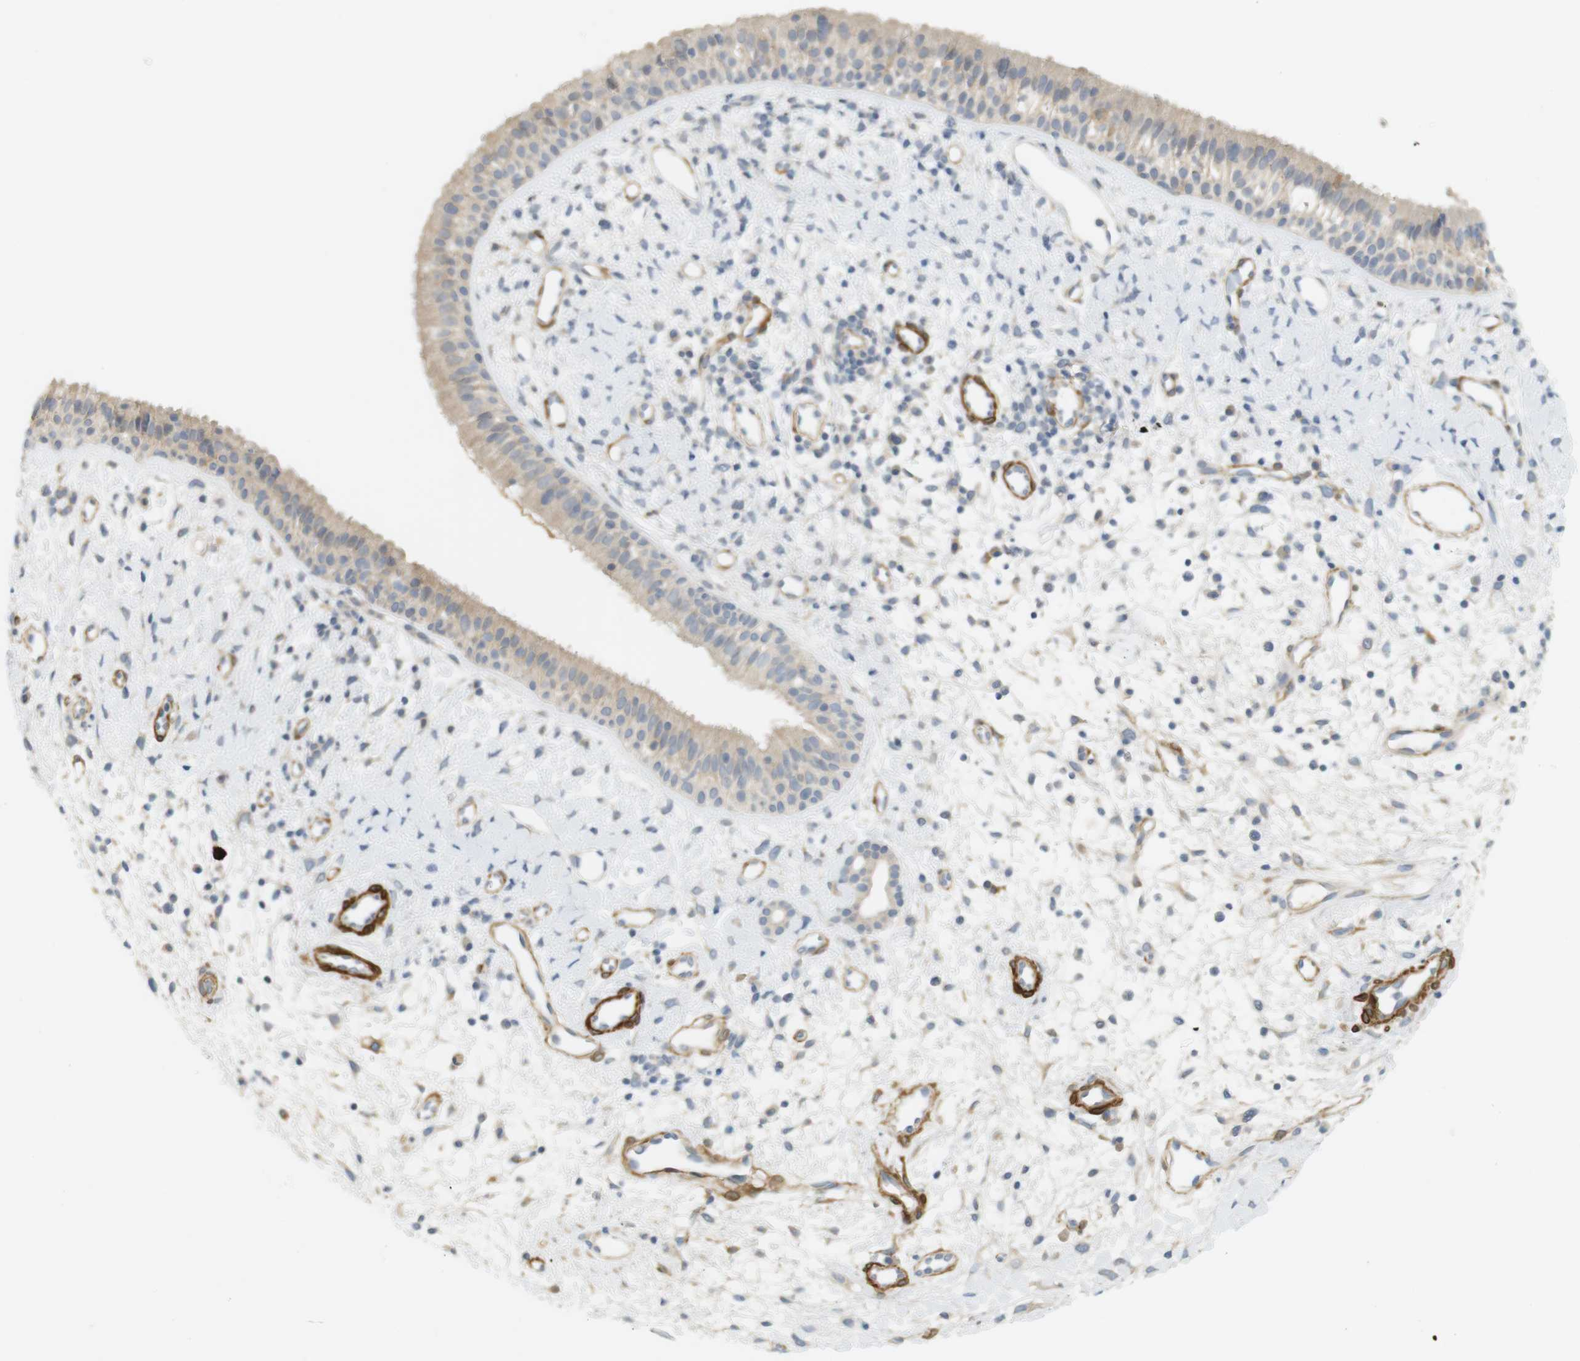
{"staining": {"intensity": "weak", "quantity": "25%-75%", "location": "cytoplasmic/membranous"}, "tissue": "nasopharynx", "cell_type": "Respiratory epithelial cells", "image_type": "normal", "snomed": [{"axis": "morphology", "description": "Normal tissue, NOS"}, {"axis": "topography", "description": "Nasopharynx"}], "caption": "Immunohistochemistry histopathology image of benign human nasopharynx stained for a protein (brown), which displays low levels of weak cytoplasmic/membranous positivity in about 25%-75% of respiratory epithelial cells.", "gene": "PDE3A", "patient": {"sex": "male", "age": 22}}